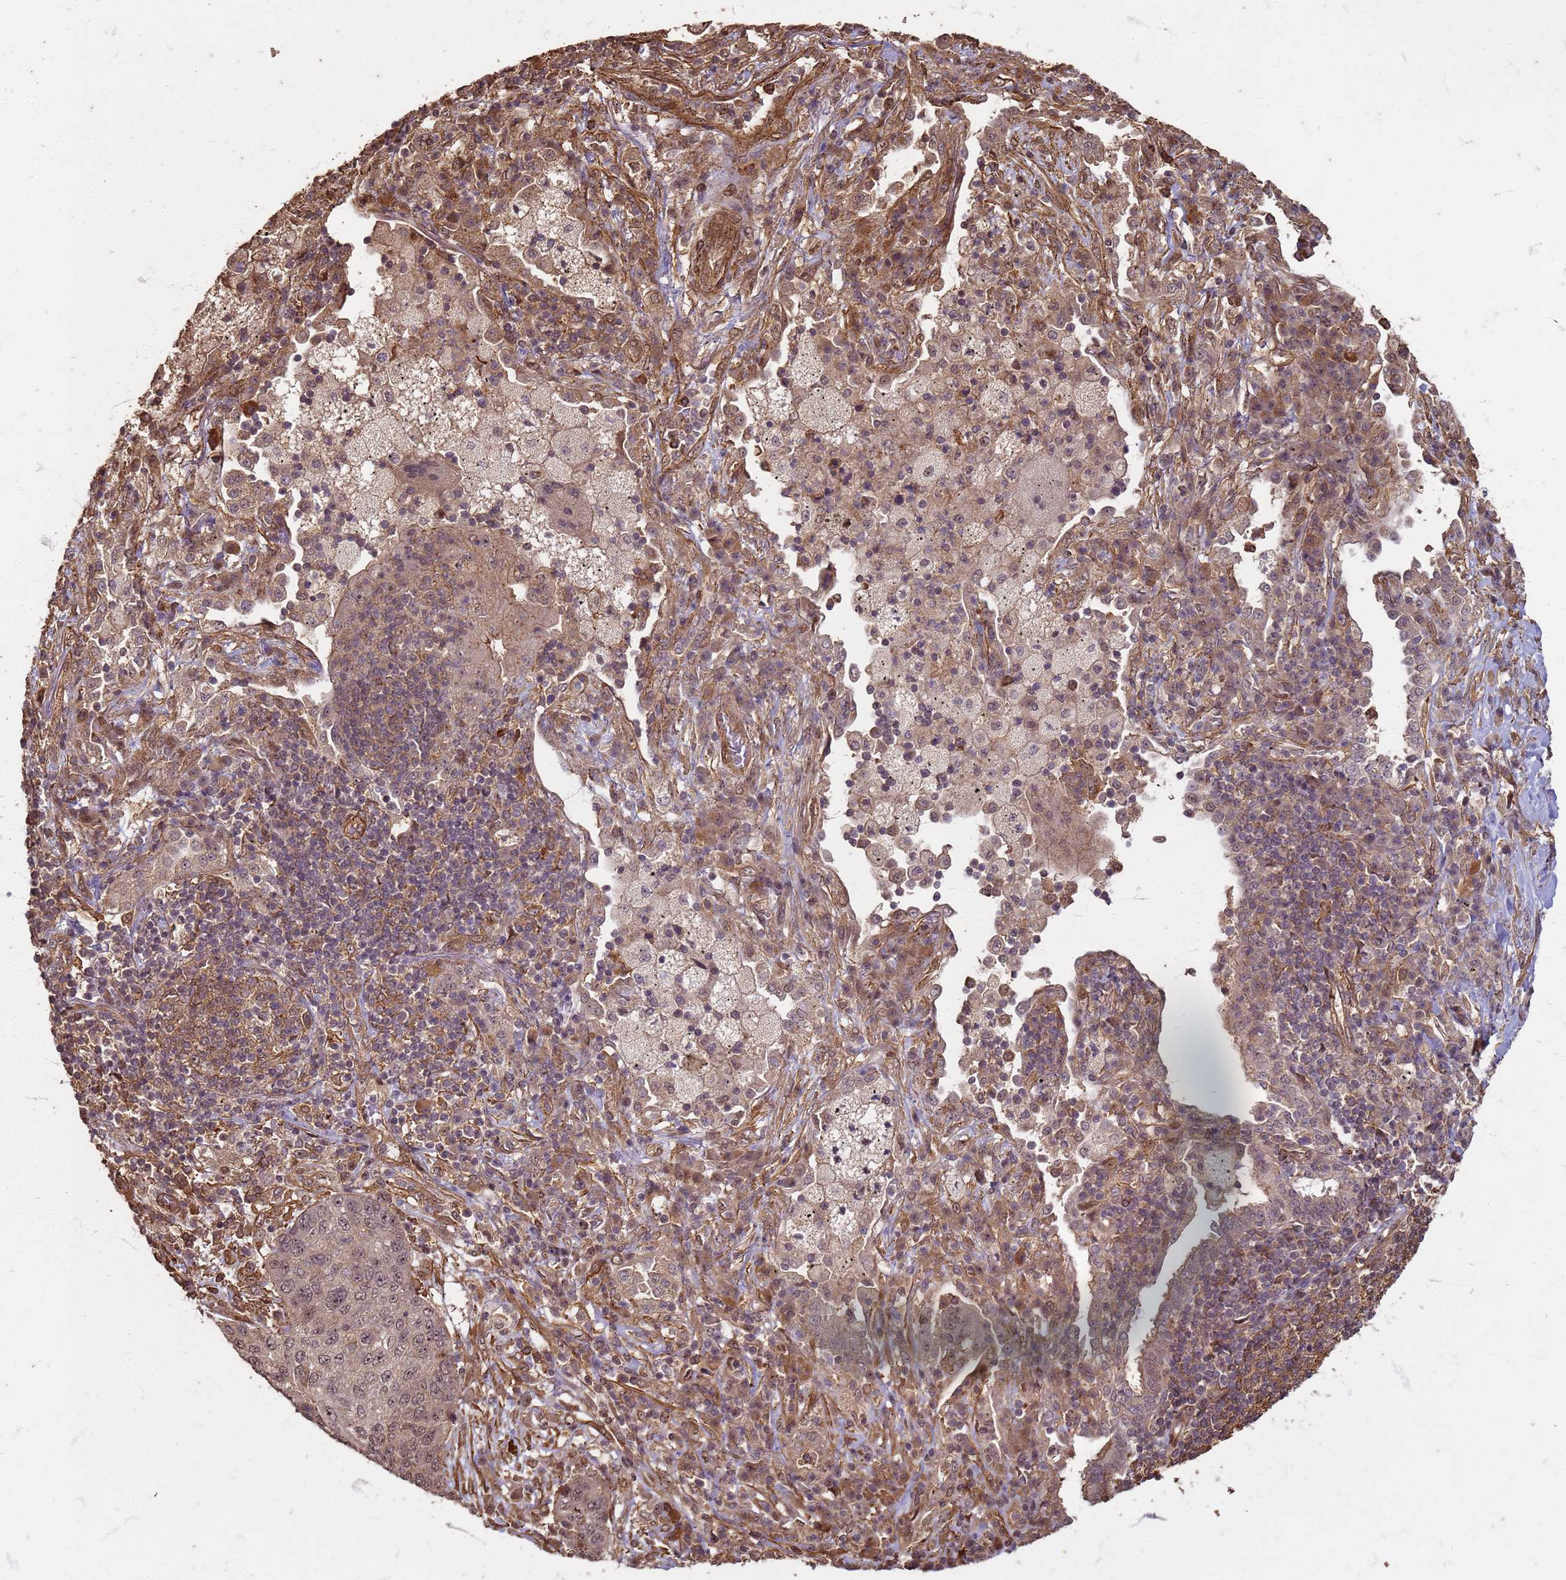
{"staining": {"intensity": "weak", "quantity": "25%-75%", "location": "nuclear"}, "tissue": "lung cancer", "cell_type": "Tumor cells", "image_type": "cancer", "snomed": [{"axis": "morphology", "description": "Squamous cell carcinoma, NOS"}, {"axis": "topography", "description": "Lung"}], "caption": "Lung squamous cell carcinoma stained with a protein marker shows weak staining in tumor cells.", "gene": "KIF26A", "patient": {"sex": "female", "age": 63}}